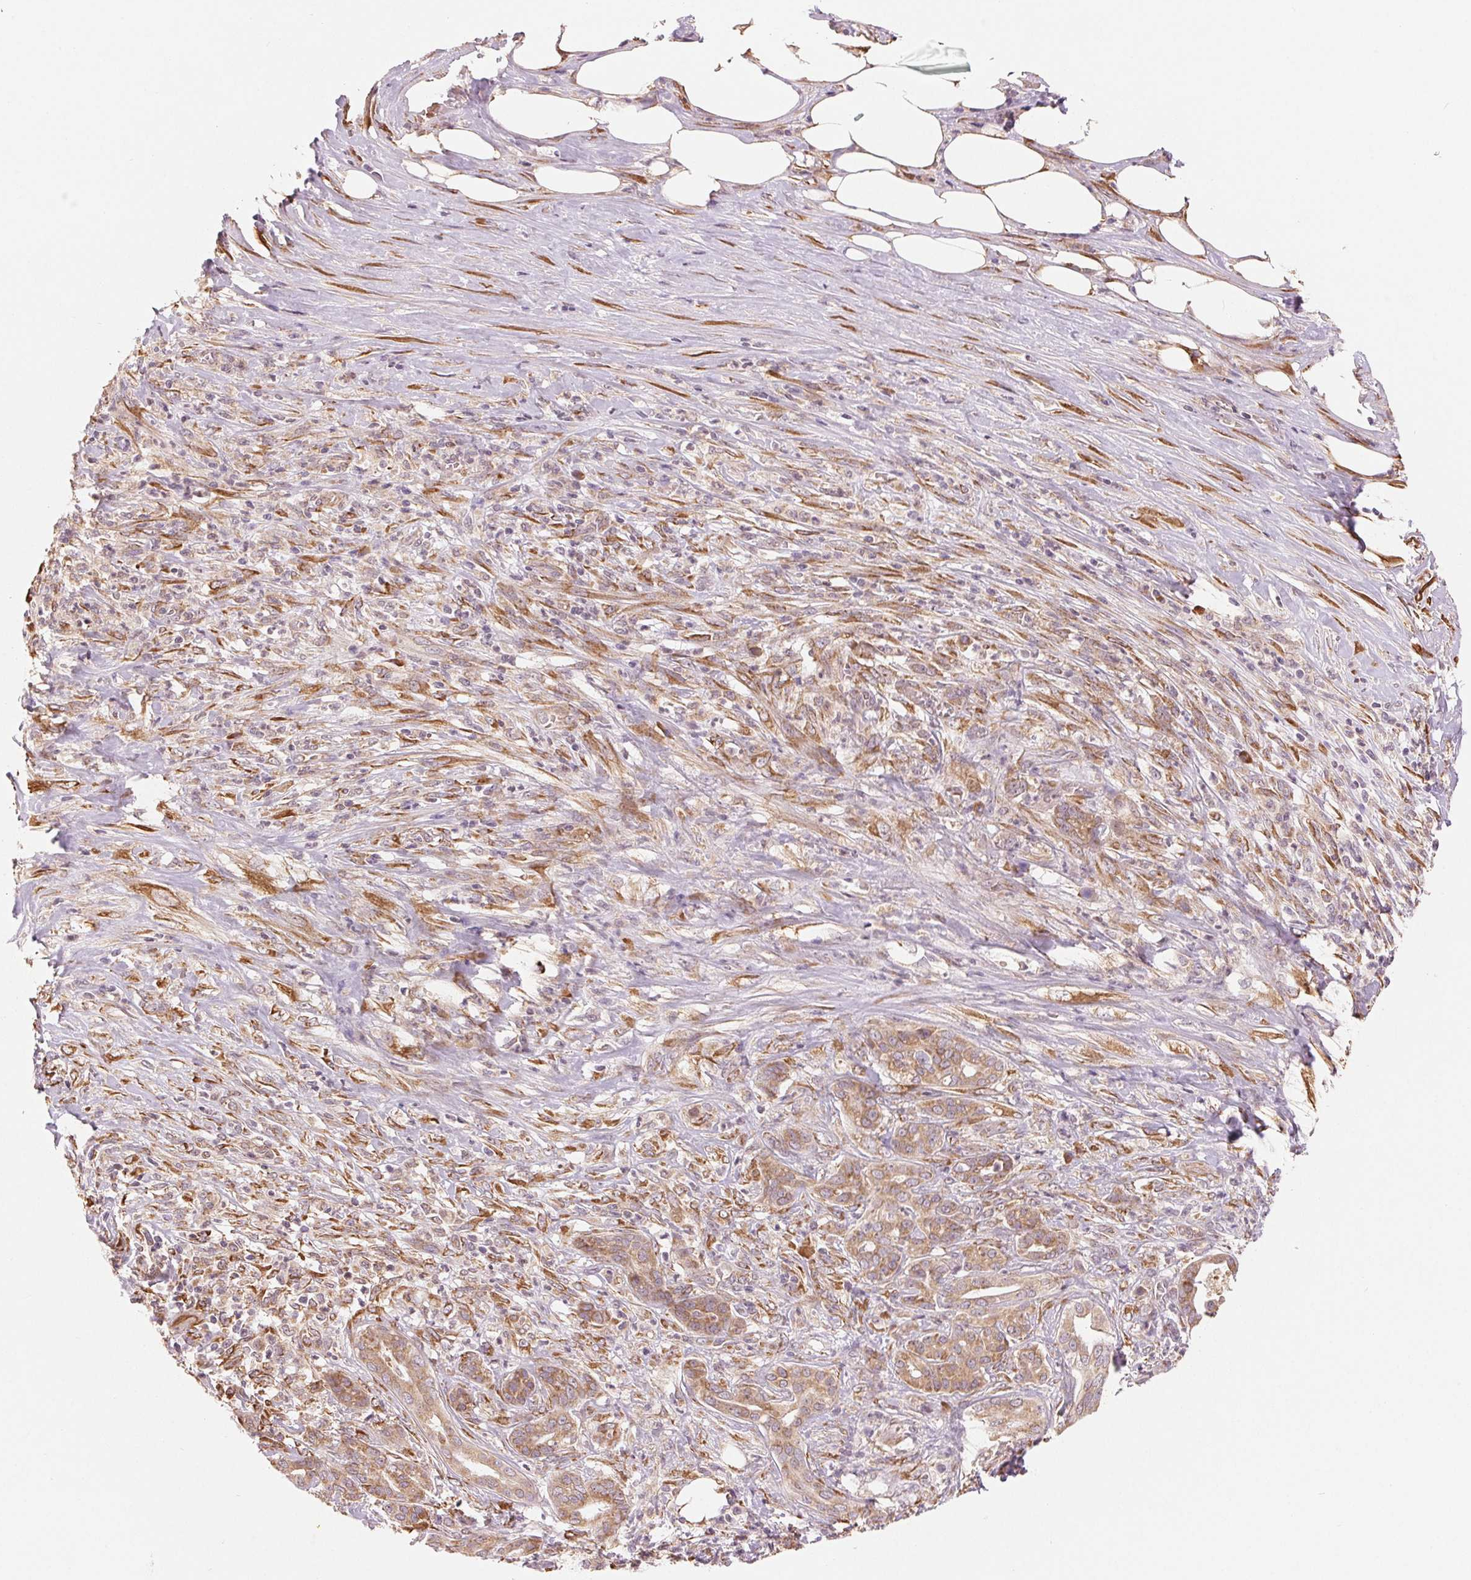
{"staining": {"intensity": "moderate", "quantity": ">75%", "location": "cytoplasmic/membranous"}, "tissue": "pancreatic cancer", "cell_type": "Tumor cells", "image_type": "cancer", "snomed": [{"axis": "morphology", "description": "Normal tissue, NOS"}, {"axis": "morphology", "description": "Inflammation, NOS"}, {"axis": "morphology", "description": "Adenocarcinoma, NOS"}, {"axis": "topography", "description": "Pancreas"}], "caption": "Immunohistochemistry micrograph of neoplastic tissue: human pancreatic cancer (adenocarcinoma) stained using IHC exhibits medium levels of moderate protein expression localized specifically in the cytoplasmic/membranous of tumor cells, appearing as a cytoplasmic/membranous brown color.", "gene": "SLC20A1", "patient": {"sex": "male", "age": 57}}